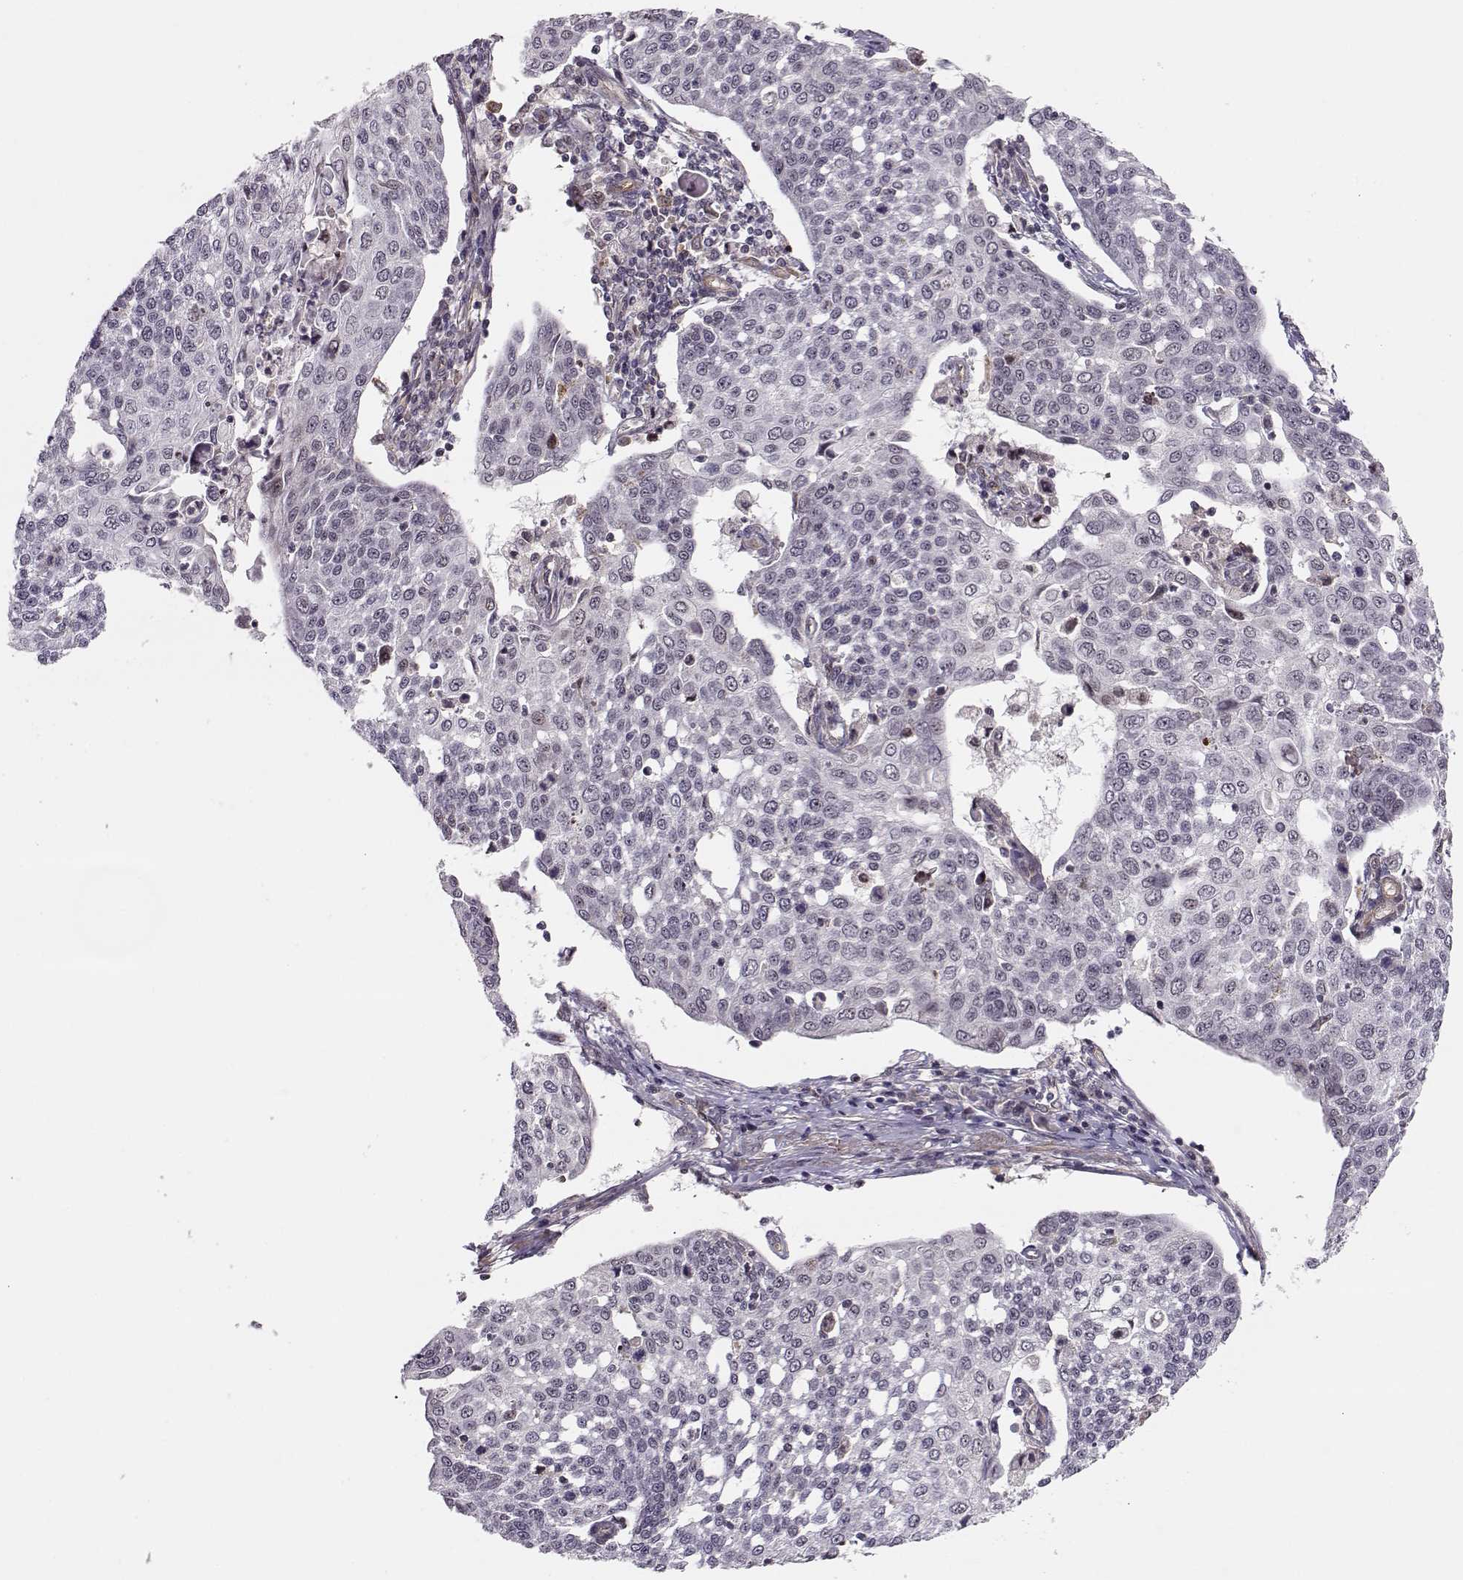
{"staining": {"intensity": "negative", "quantity": "none", "location": "none"}, "tissue": "cervical cancer", "cell_type": "Tumor cells", "image_type": "cancer", "snomed": [{"axis": "morphology", "description": "Squamous cell carcinoma, NOS"}, {"axis": "topography", "description": "Cervix"}], "caption": "Immunohistochemical staining of cervical cancer (squamous cell carcinoma) shows no significant positivity in tumor cells.", "gene": "CIR1", "patient": {"sex": "female", "age": 34}}